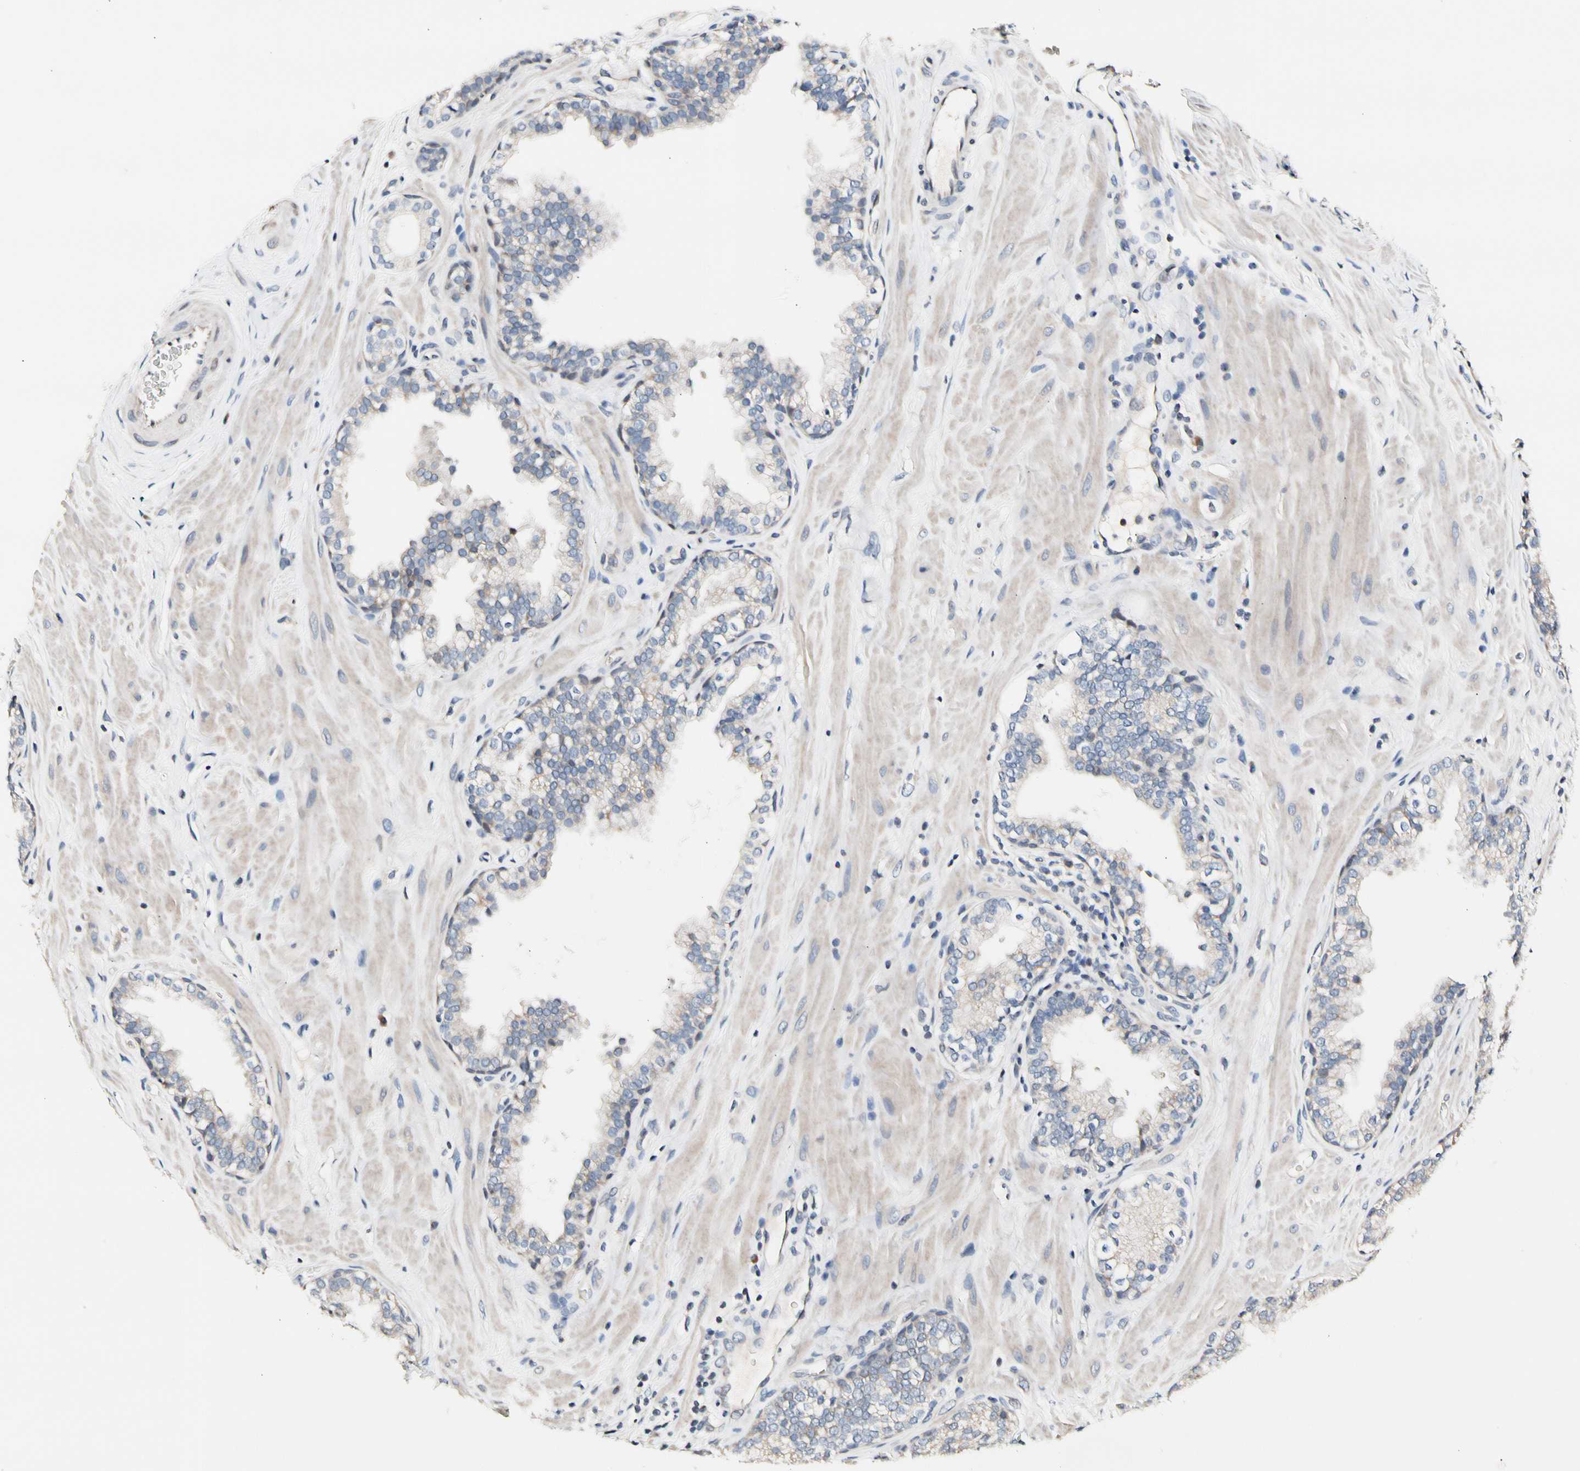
{"staining": {"intensity": "negative", "quantity": "none", "location": "none"}, "tissue": "prostate", "cell_type": "Glandular cells", "image_type": "normal", "snomed": [{"axis": "morphology", "description": "Normal tissue, NOS"}, {"axis": "topography", "description": "Prostate"}], "caption": "Immunohistochemistry (IHC) of normal human prostate demonstrates no expression in glandular cells. (Immunohistochemistry (IHC), brightfield microscopy, high magnification).", "gene": "SOX30", "patient": {"sex": "male", "age": 51}}